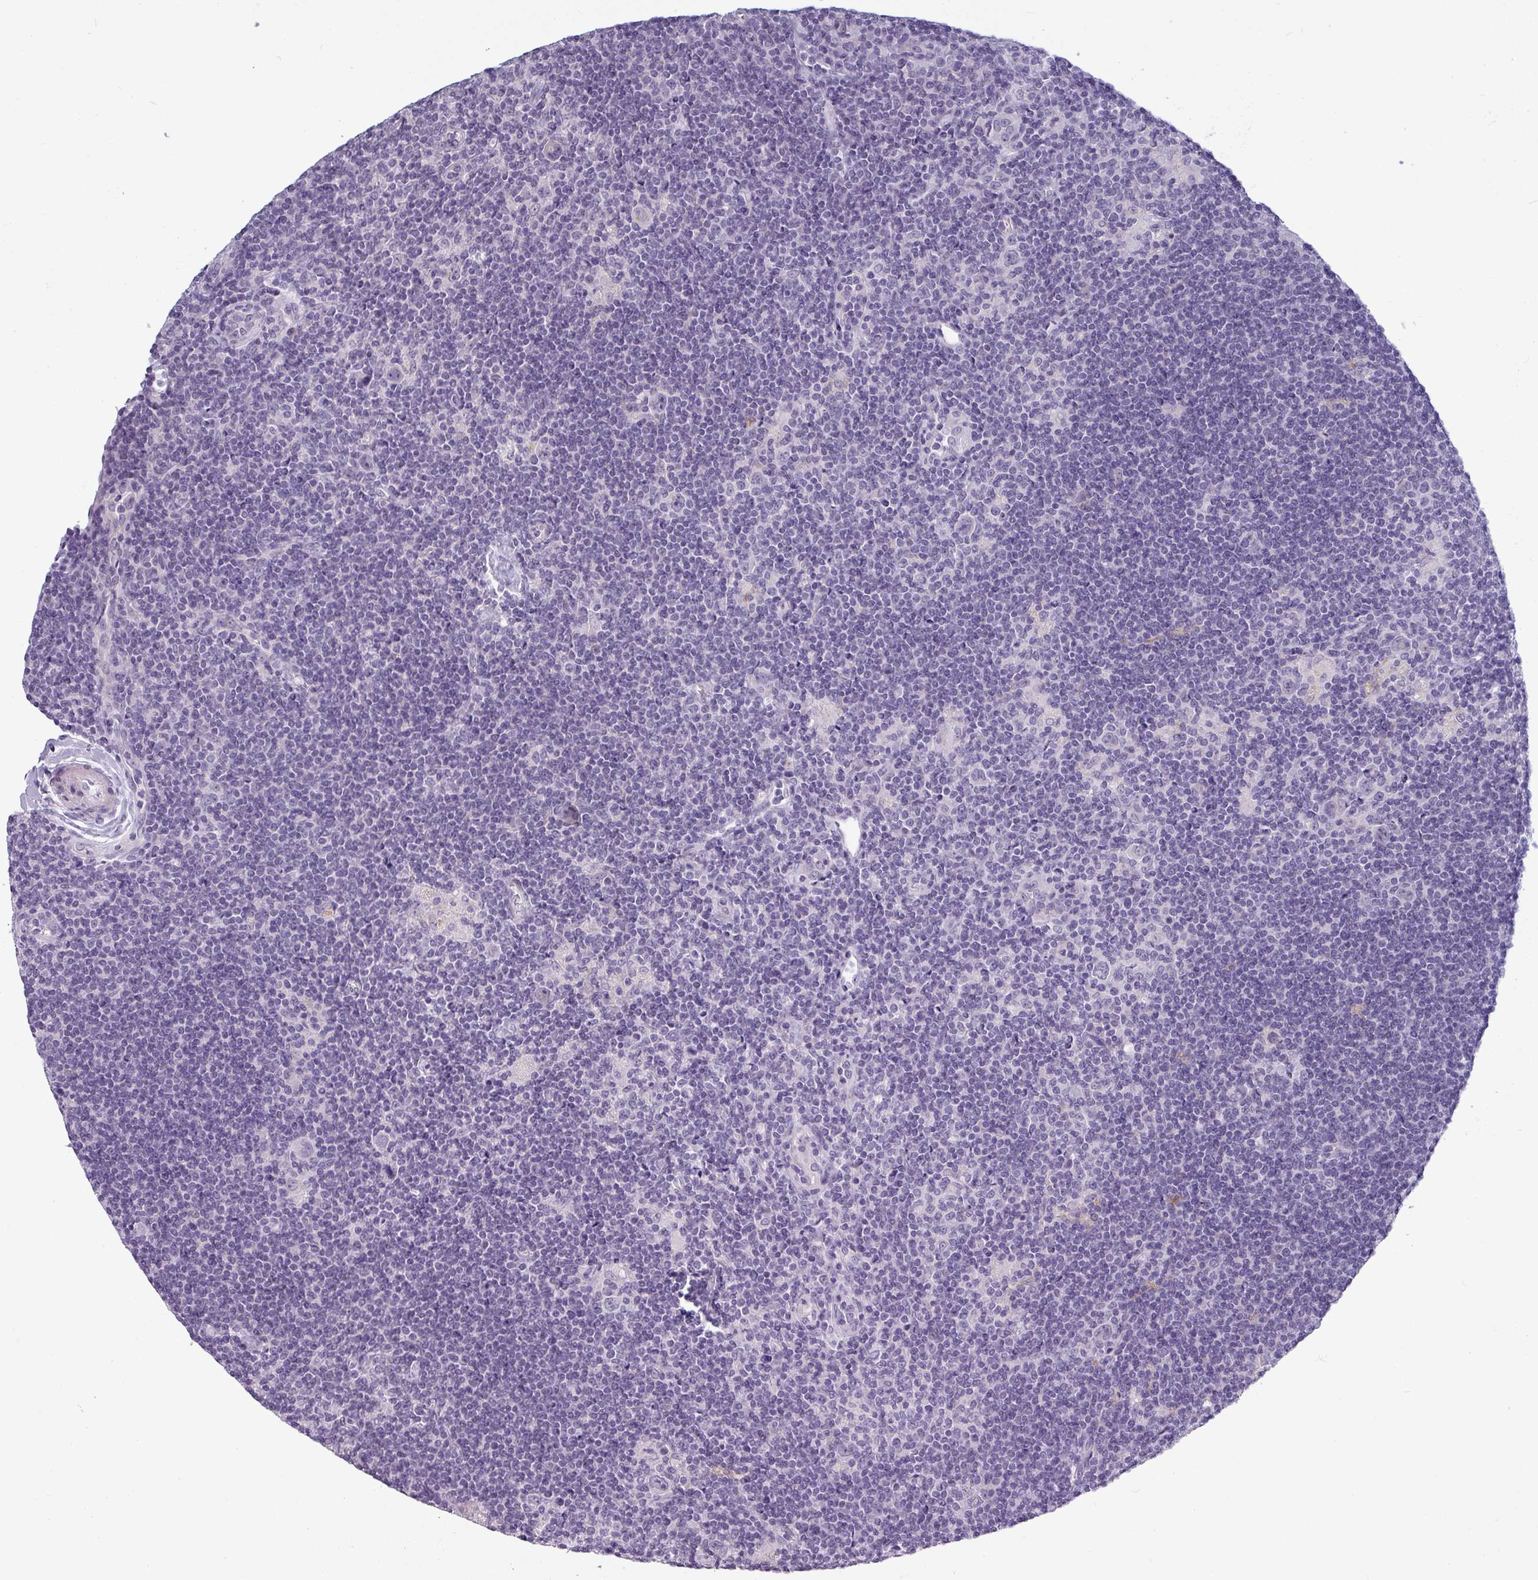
{"staining": {"intensity": "negative", "quantity": "none", "location": "none"}, "tissue": "lymphoma", "cell_type": "Tumor cells", "image_type": "cancer", "snomed": [{"axis": "morphology", "description": "Hodgkin's disease, NOS"}, {"axis": "topography", "description": "Lymph node"}], "caption": "An image of lymphoma stained for a protein demonstrates no brown staining in tumor cells. Nuclei are stained in blue.", "gene": "SLC26A9", "patient": {"sex": "female", "age": 57}}